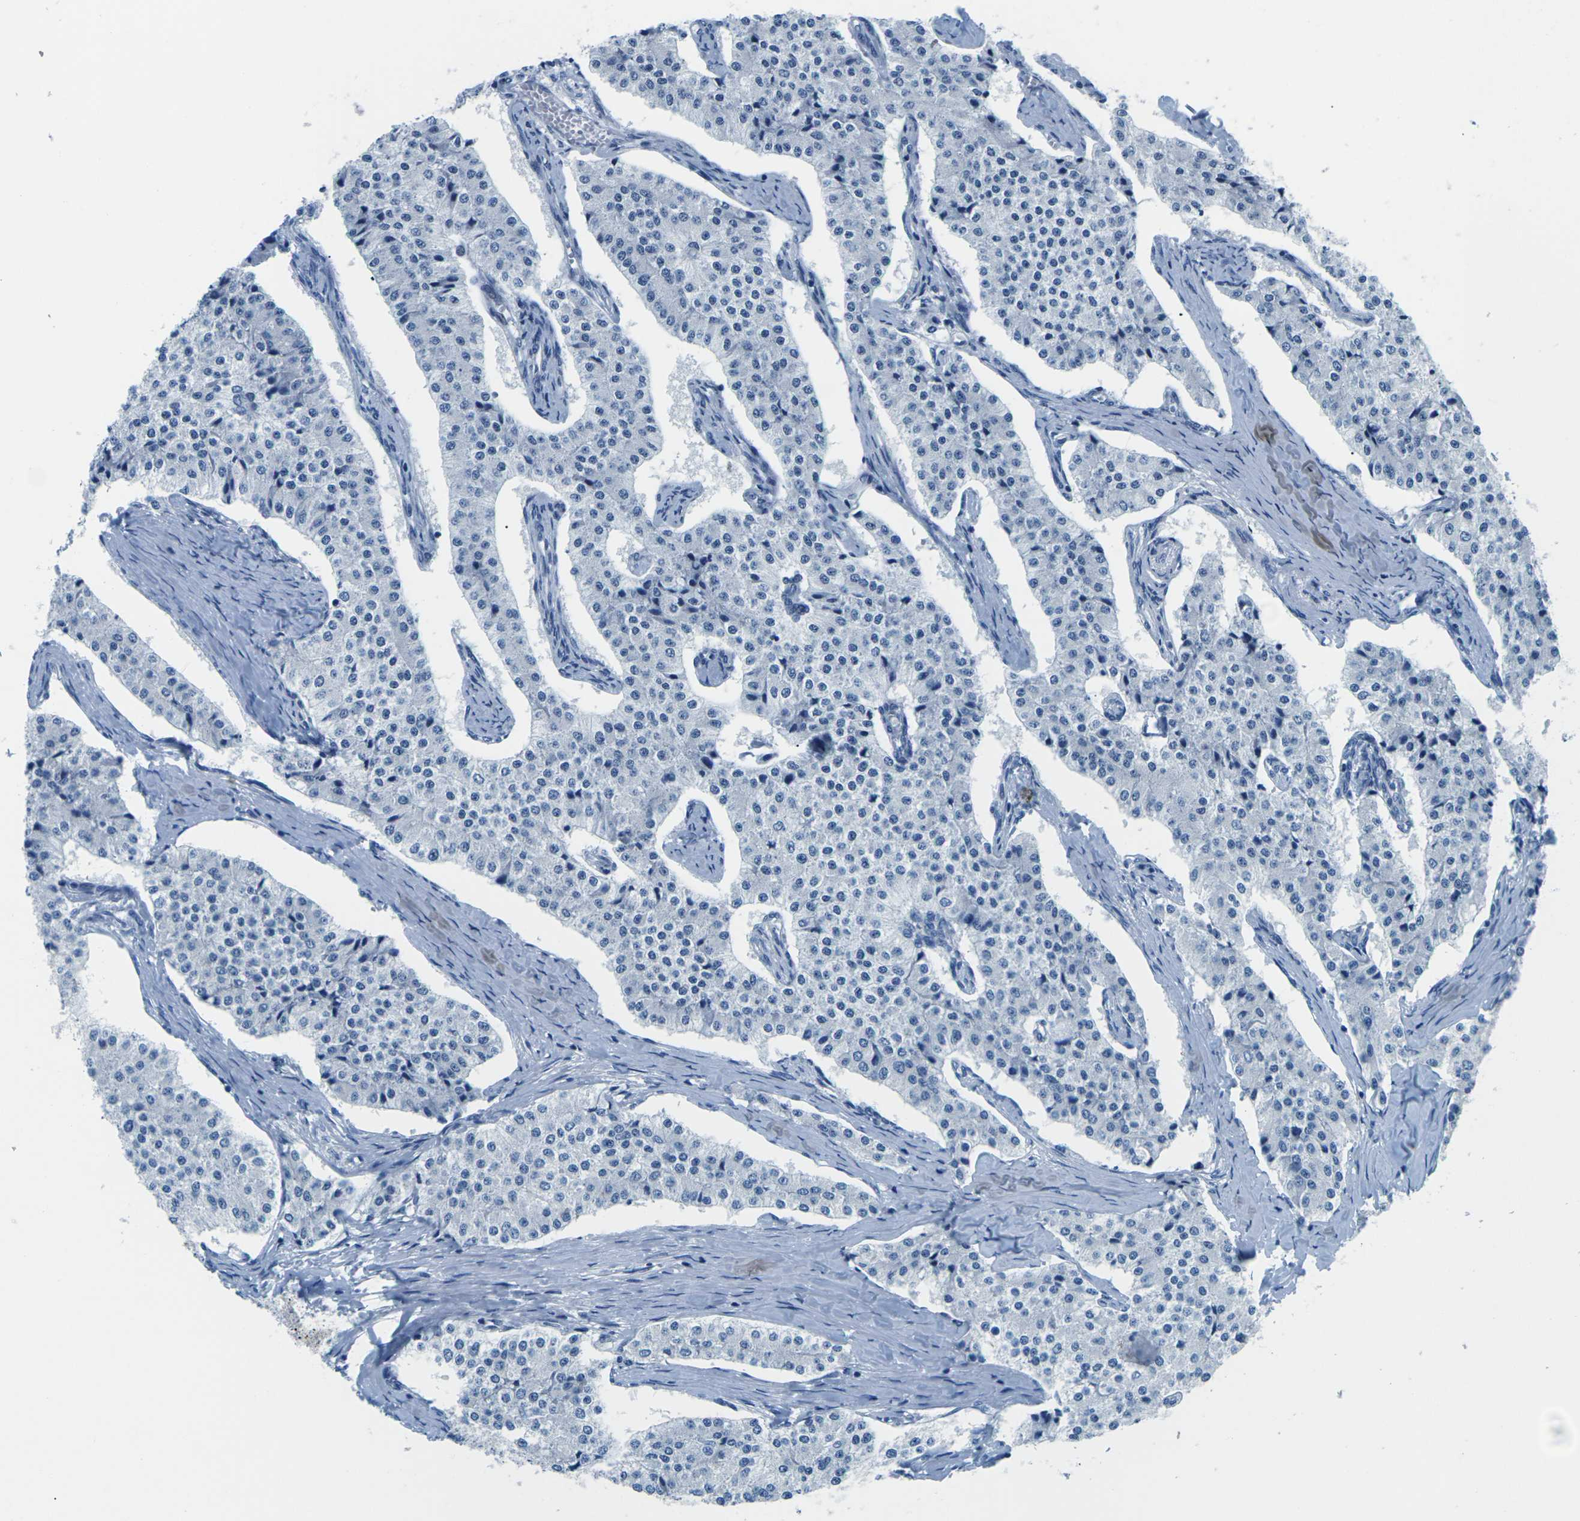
{"staining": {"intensity": "negative", "quantity": "none", "location": "none"}, "tissue": "carcinoid", "cell_type": "Tumor cells", "image_type": "cancer", "snomed": [{"axis": "morphology", "description": "Carcinoid, malignant, NOS"}, {"axis": "topography", "description": "Colon"}], "caption": "A high-resolution image shows immunohistochemistry (IHC) staining of carcinoid, which shows no significant expression in tumor cells. (Brightfield microscopy of DAB (3,3'-diaminobenzidine) immunohistochemistry (IHC) at high magnification).", "gene": "UMOD", "patient": {"sex": "female", "age": 52}}